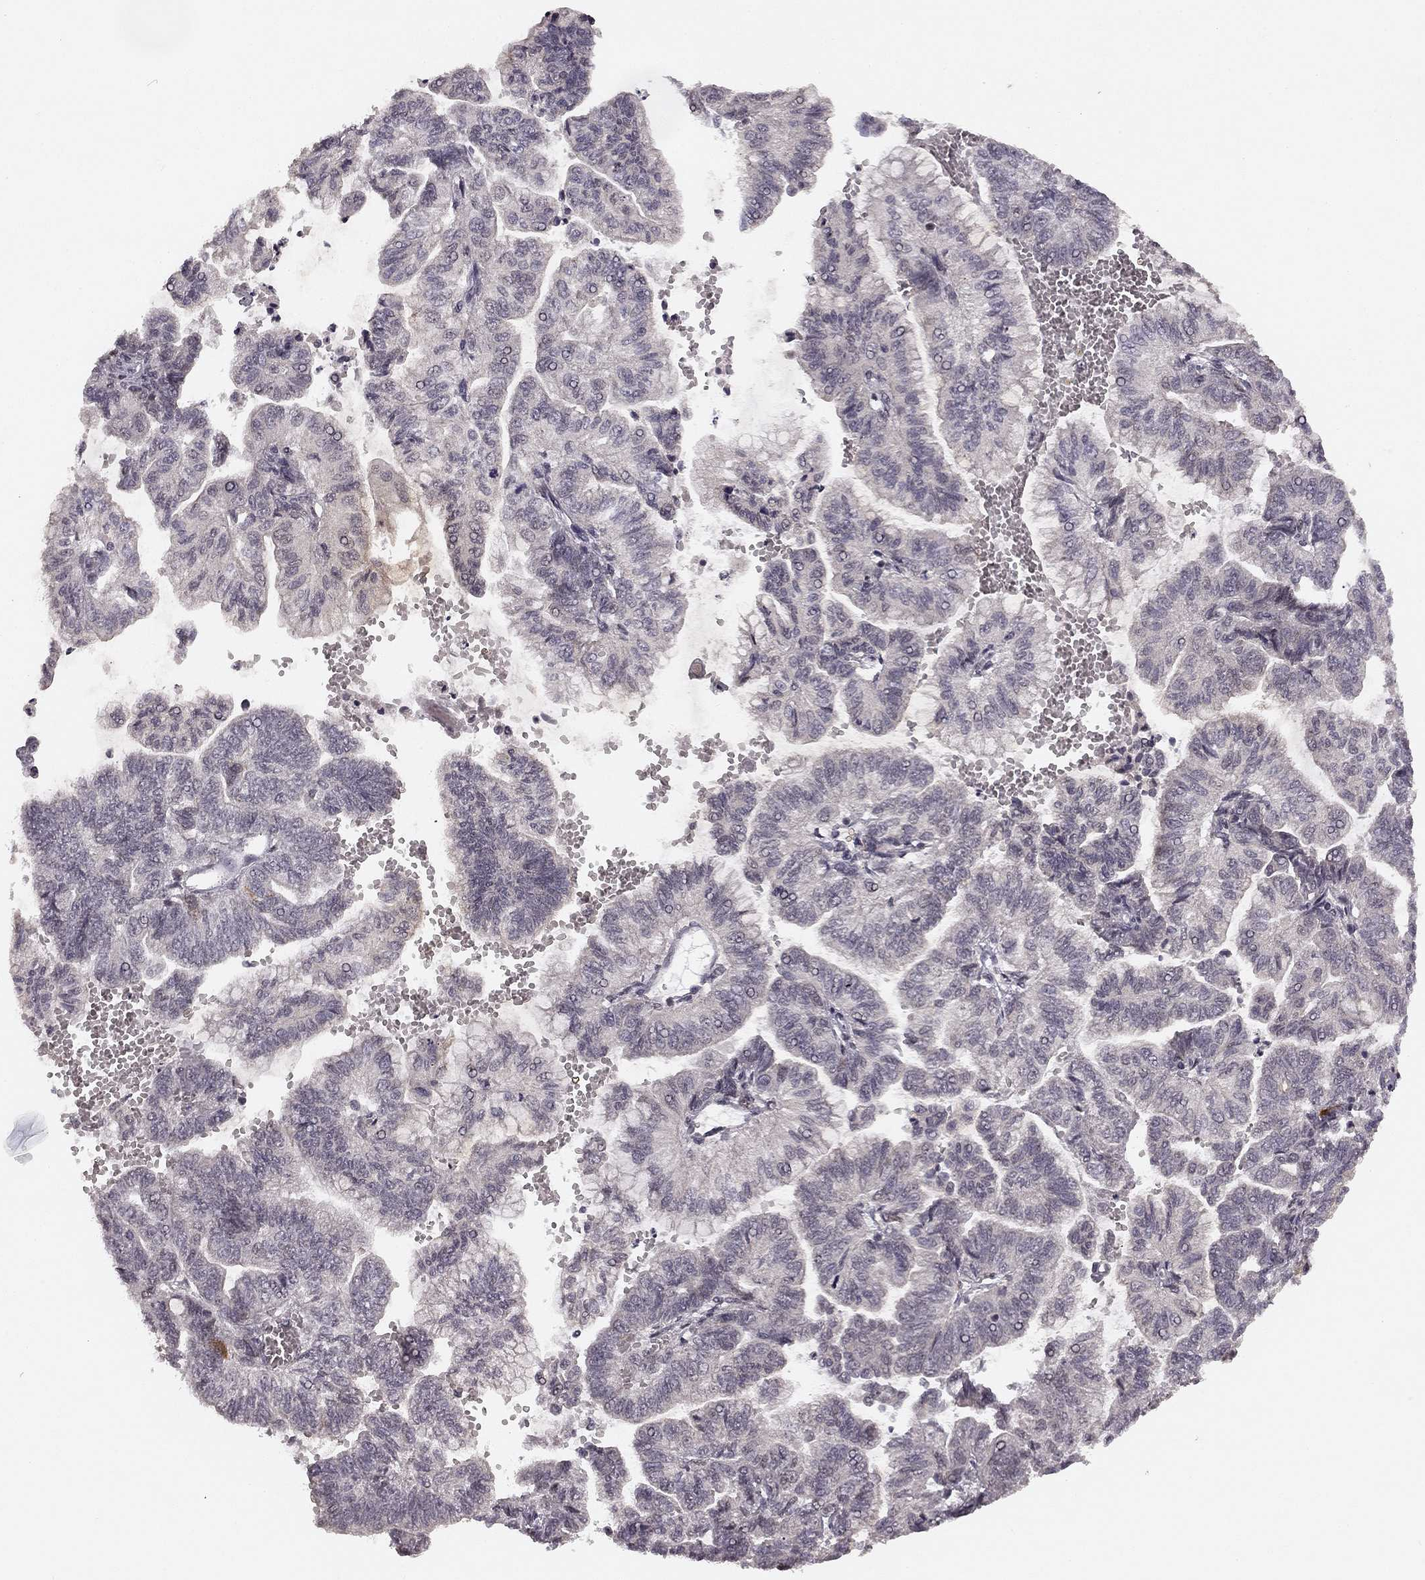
{"staining": {"intensity": "moderate", "quantity": "<25%", "location": "cytoplasmic/membranous"}, "tissue": "stomach cancer", "cell_type": "Tumor cells", "image_type": "cancer", "snomed": [{"axis": "morphology", "description": "Adenocarcinoma, NOS"}, {"axis": "topography", "description": "Stomach"}], "caption": "Adenocarcinoma (stomach) tissue reveals moderate cytoplasmic/membranous staining in about <25% of tumor cells, visualized by immunohistochemistry.", "gene": "HCN4", "patient": {"sex": "male", "age": 83}}